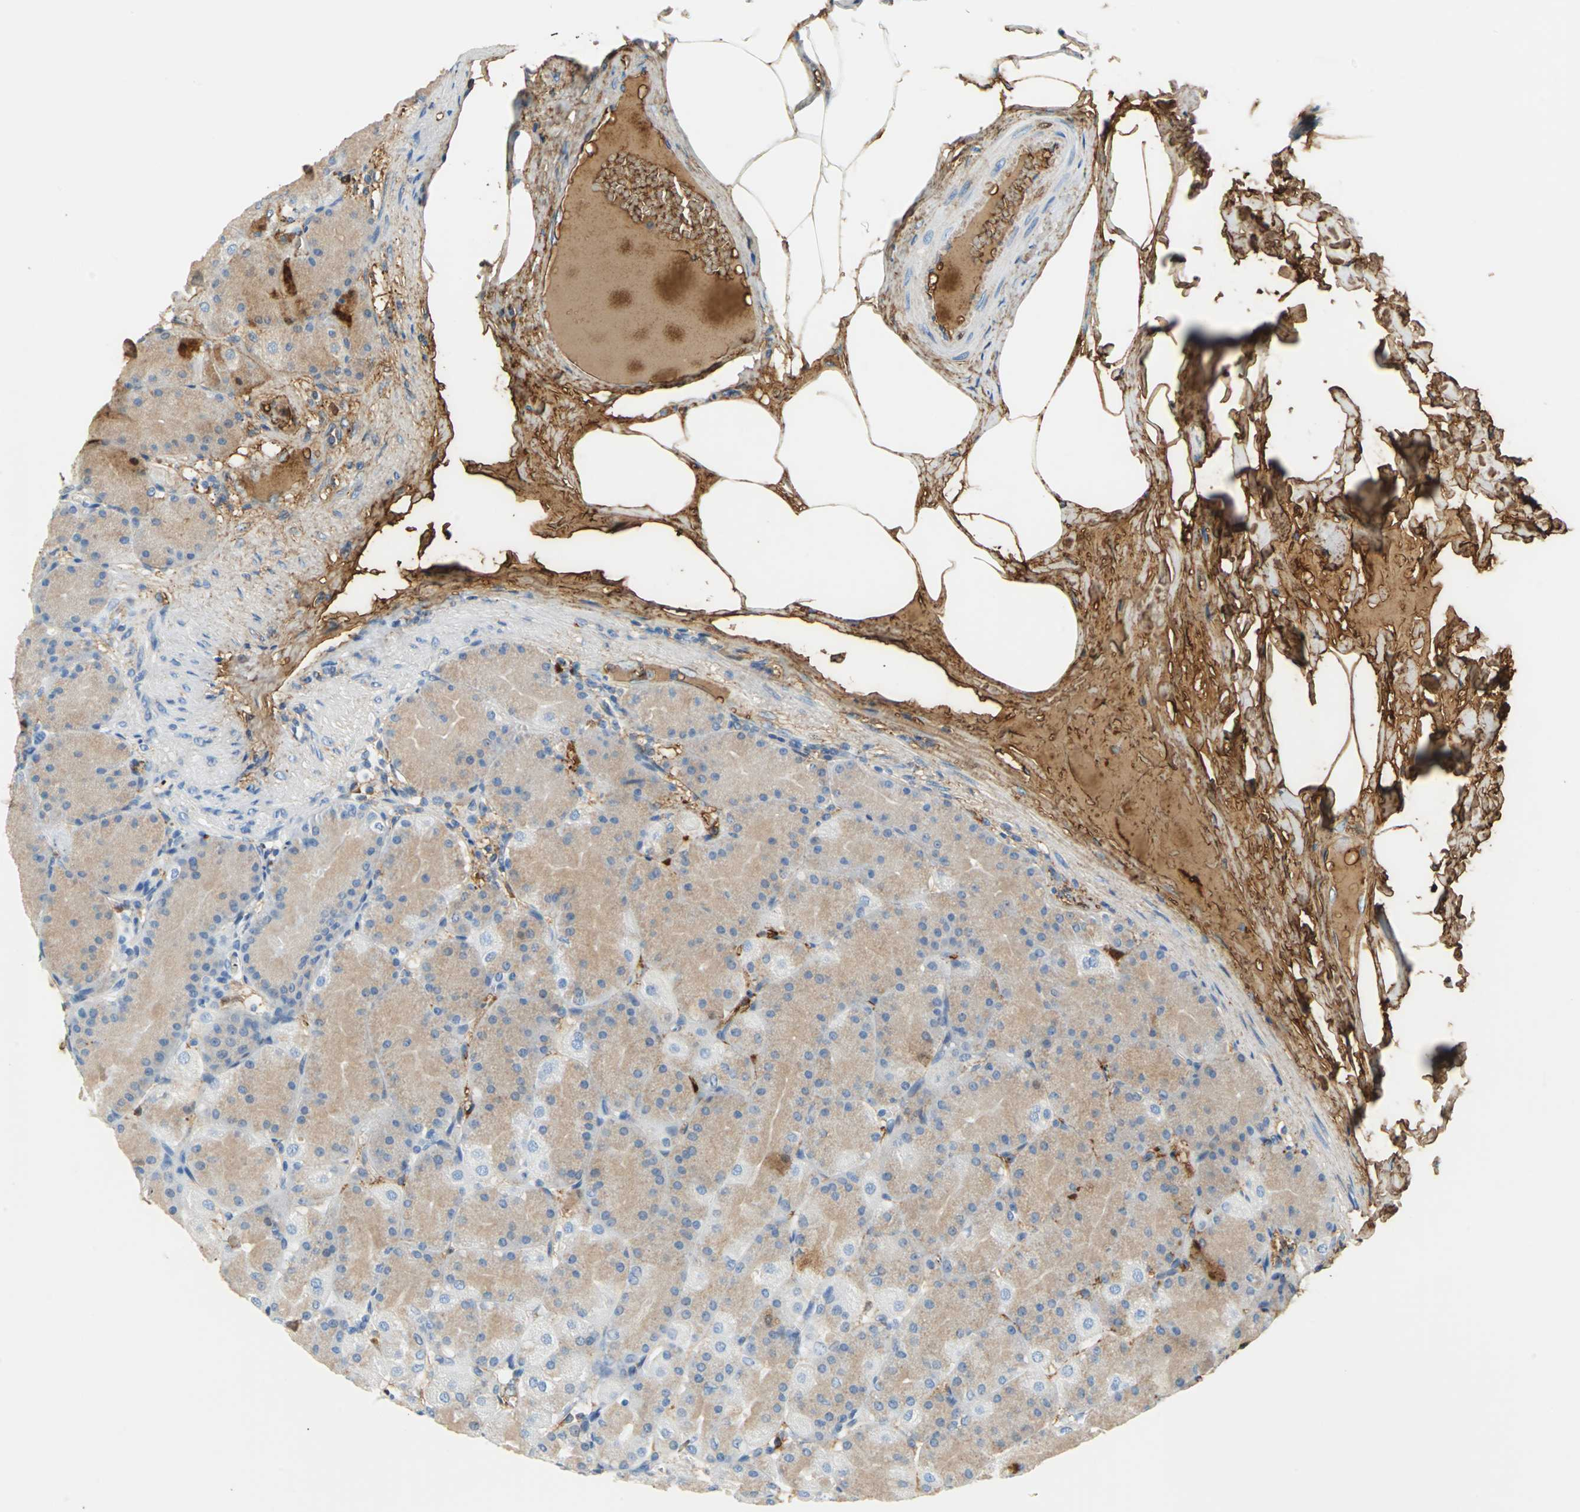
{"staining": {"intensity": "moderate", "quantity": "<25%", "location": "cytoplasmic/membranous"}, "tissue": "stomach", "cell_type": "Glandular cells", "image_type": "normal", "snomed": [{"axis": "morphology", "description": "Normal tissue, NOS"}, {"axis": "topography", "description": "Stomach, upper"}], "caption": "The image demonstrates staining of normal stomach, revealing moderate cytoplasmic/membranous protein expression (brown color) within glandular cells.", "gene": "ALB", "patient": {"sex": "female", "age": 56}}